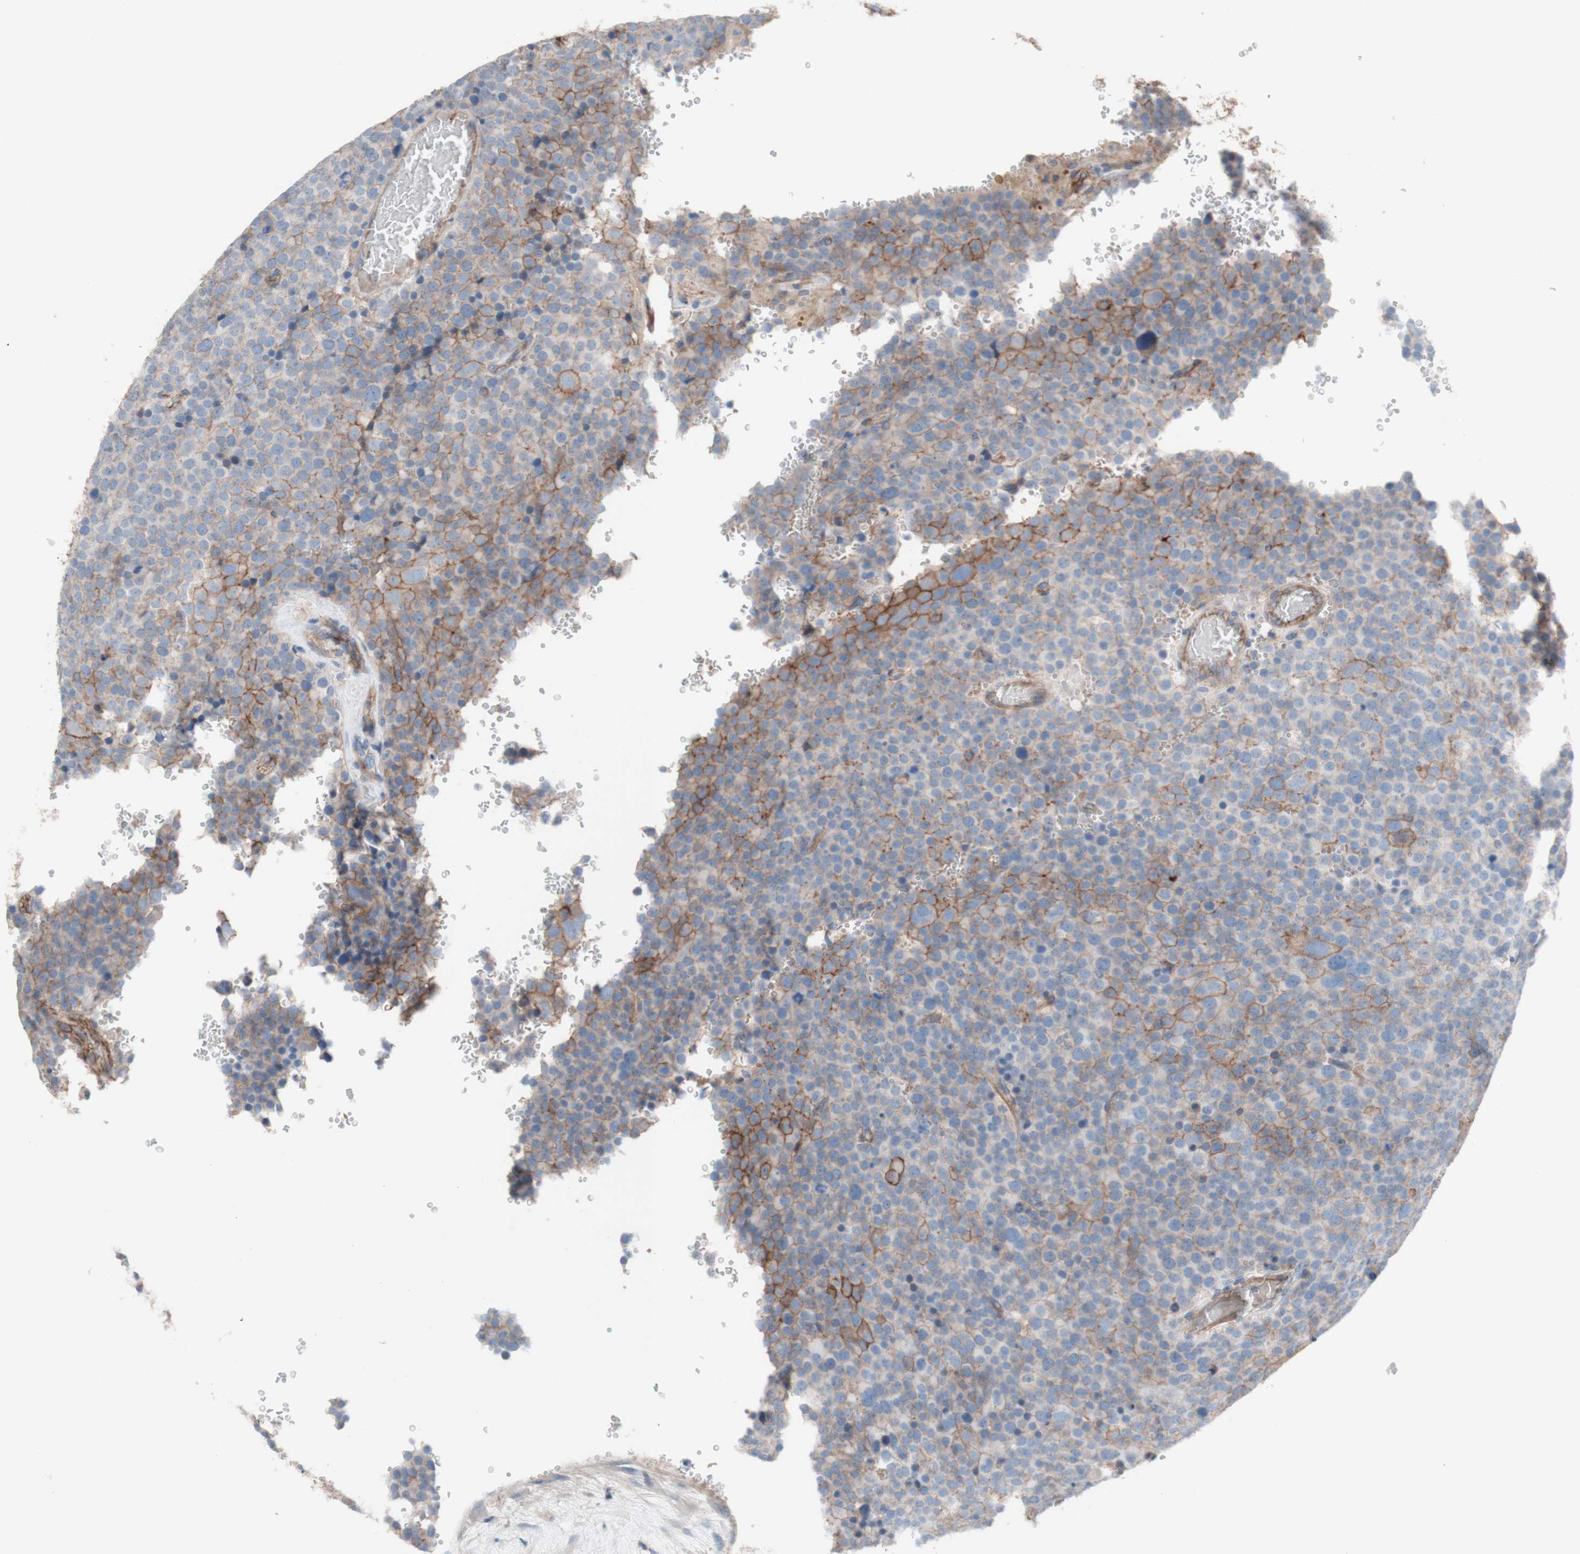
{"staining": {"intensity": "weak", "quantity": "<25%", "location": "cytoplasmic/membranous"}, "tissue": "testis cancer", "cell_type": "Tumor cells", "image_type": "cancer", "snomed": [{"axis": "morphology", "description": "Seminoma, NOS"}, {"axis": "topography", "description": "Testis"}], "caption": "DAB (3,3'-diaminobenzidine) immunohistochemical staining of seminoma (testis) demonstrates no significant expression in tumor cells. Brightfield microscopy of immunohistochemistry (IHC) stained with DAB (brown) and hematoxylin (blue), captured at high magnification.", "gene": "CD46", "patient": {"sex": "male", "age": 71}}